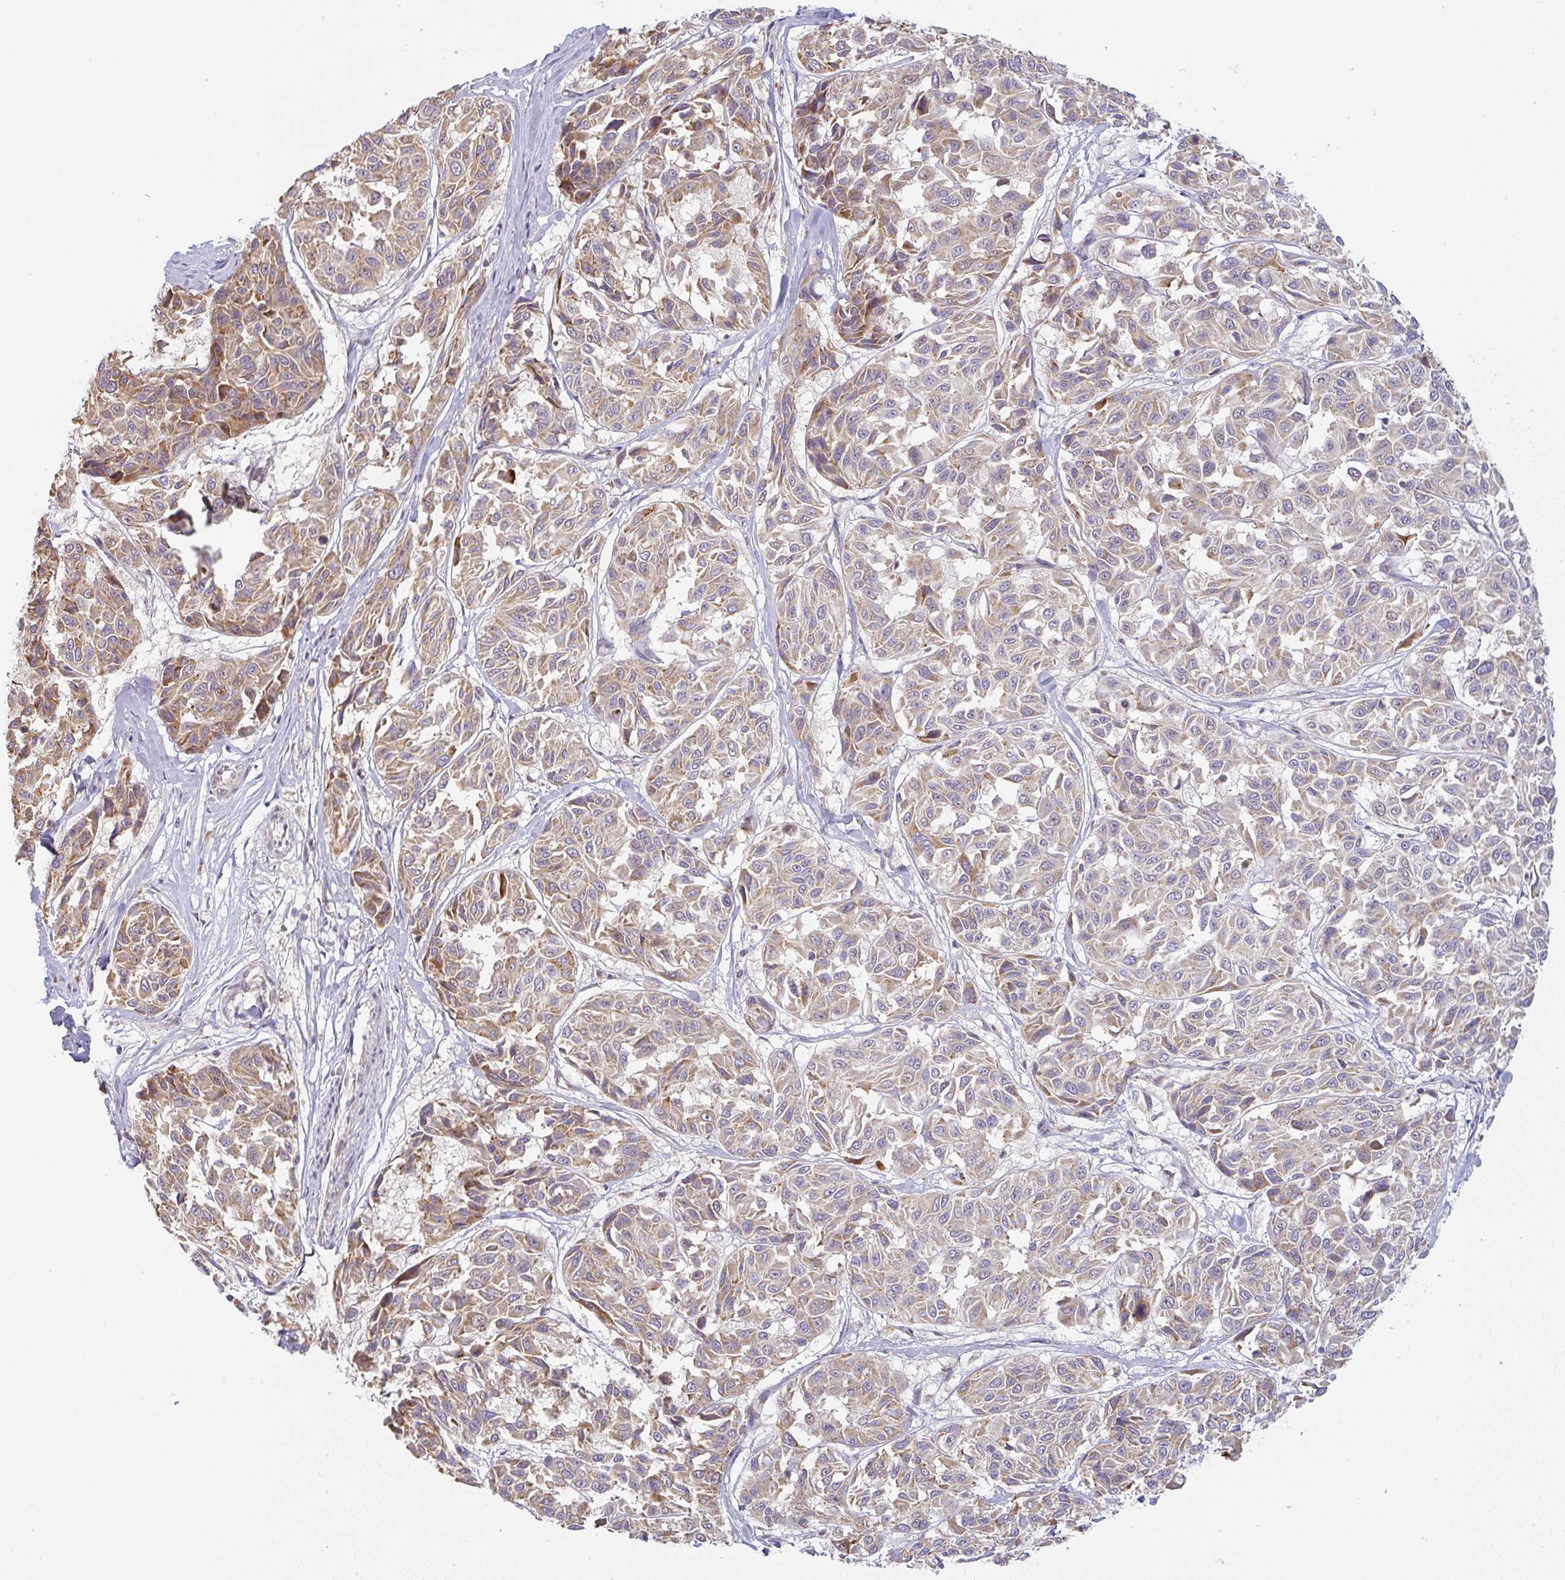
{"staining": {"intensity": "moderate", "quantity": "25%-75%", "location": "cytoplasmic/membranous"}, "tissue": "melanoma", "cell_type": "Tumor cells", "image_type": "cancer", "snomed": [{"axis": "morphology", "description": "Malignant melanoma, NOS"}, {"axis": "topography", "description": "Skin"}], "caption": "Immunohistochemistry (IHC) photomicrograph of melanoma stained for a protein (brown), which exhibits medium levels of moderate cytoplasmic/membranous staining in about 25%-75% of tumor cells.", "gene": "MOB1A", "patient": {"sex": "female", "age": 66}}